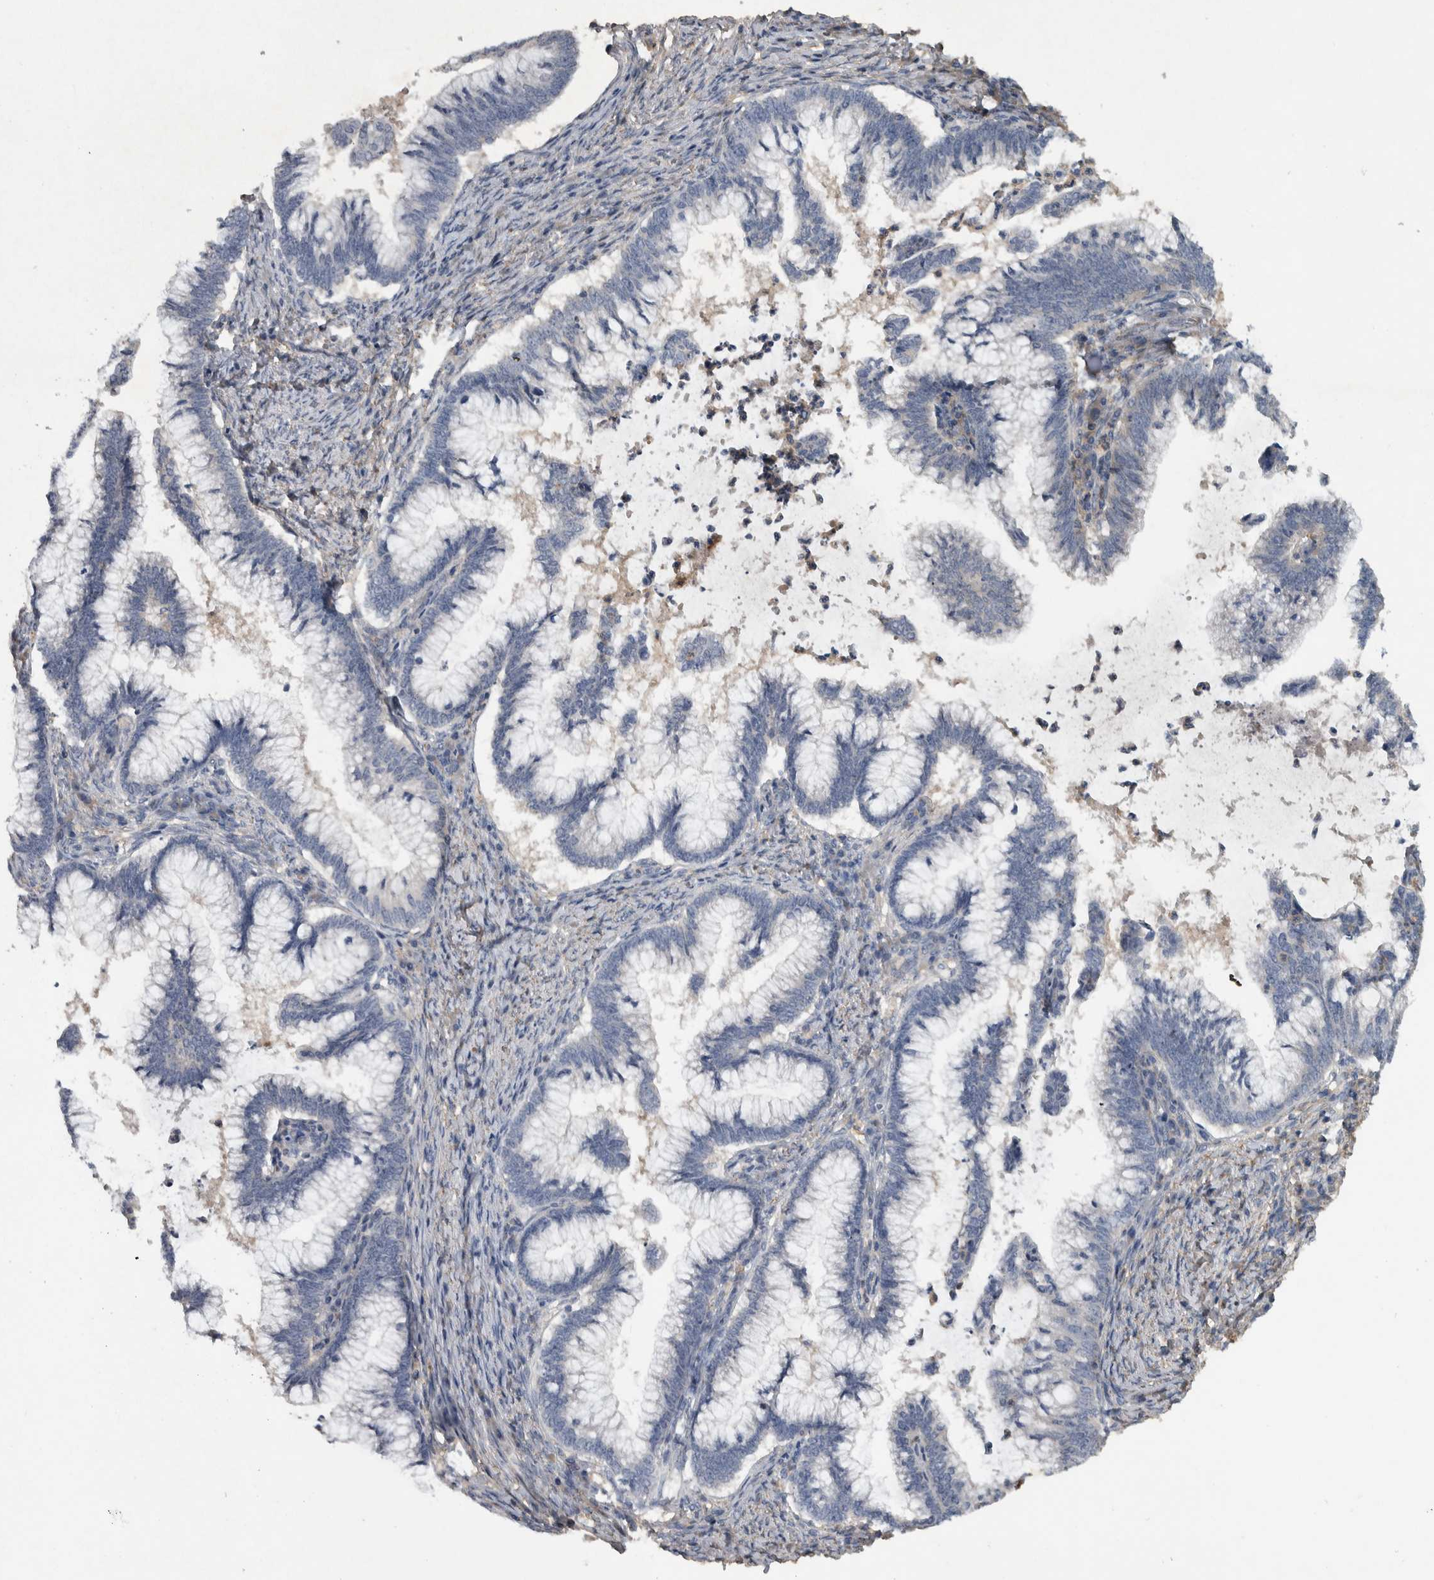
{"staining": {"intensity": "negative", "quantity": "none", "location": "none"}, "tissue": "cervical cancer", "cell_type": "Tumor cells", "image_type": "cancer", "snomed": [{"axis": "morphology", "description": "Adenocarcinoma, NOS"}, {"axis": "topography", "description": "Cervix"}], "caption": "High magnification brightfield microscopy of cervical cancer stained with DAB (brown) and counterstained with hematoxylin (blue): tumor cells show no significant positivity.", "gene": "NT5C2", "patient": {"sex": "female", "age": 36}}